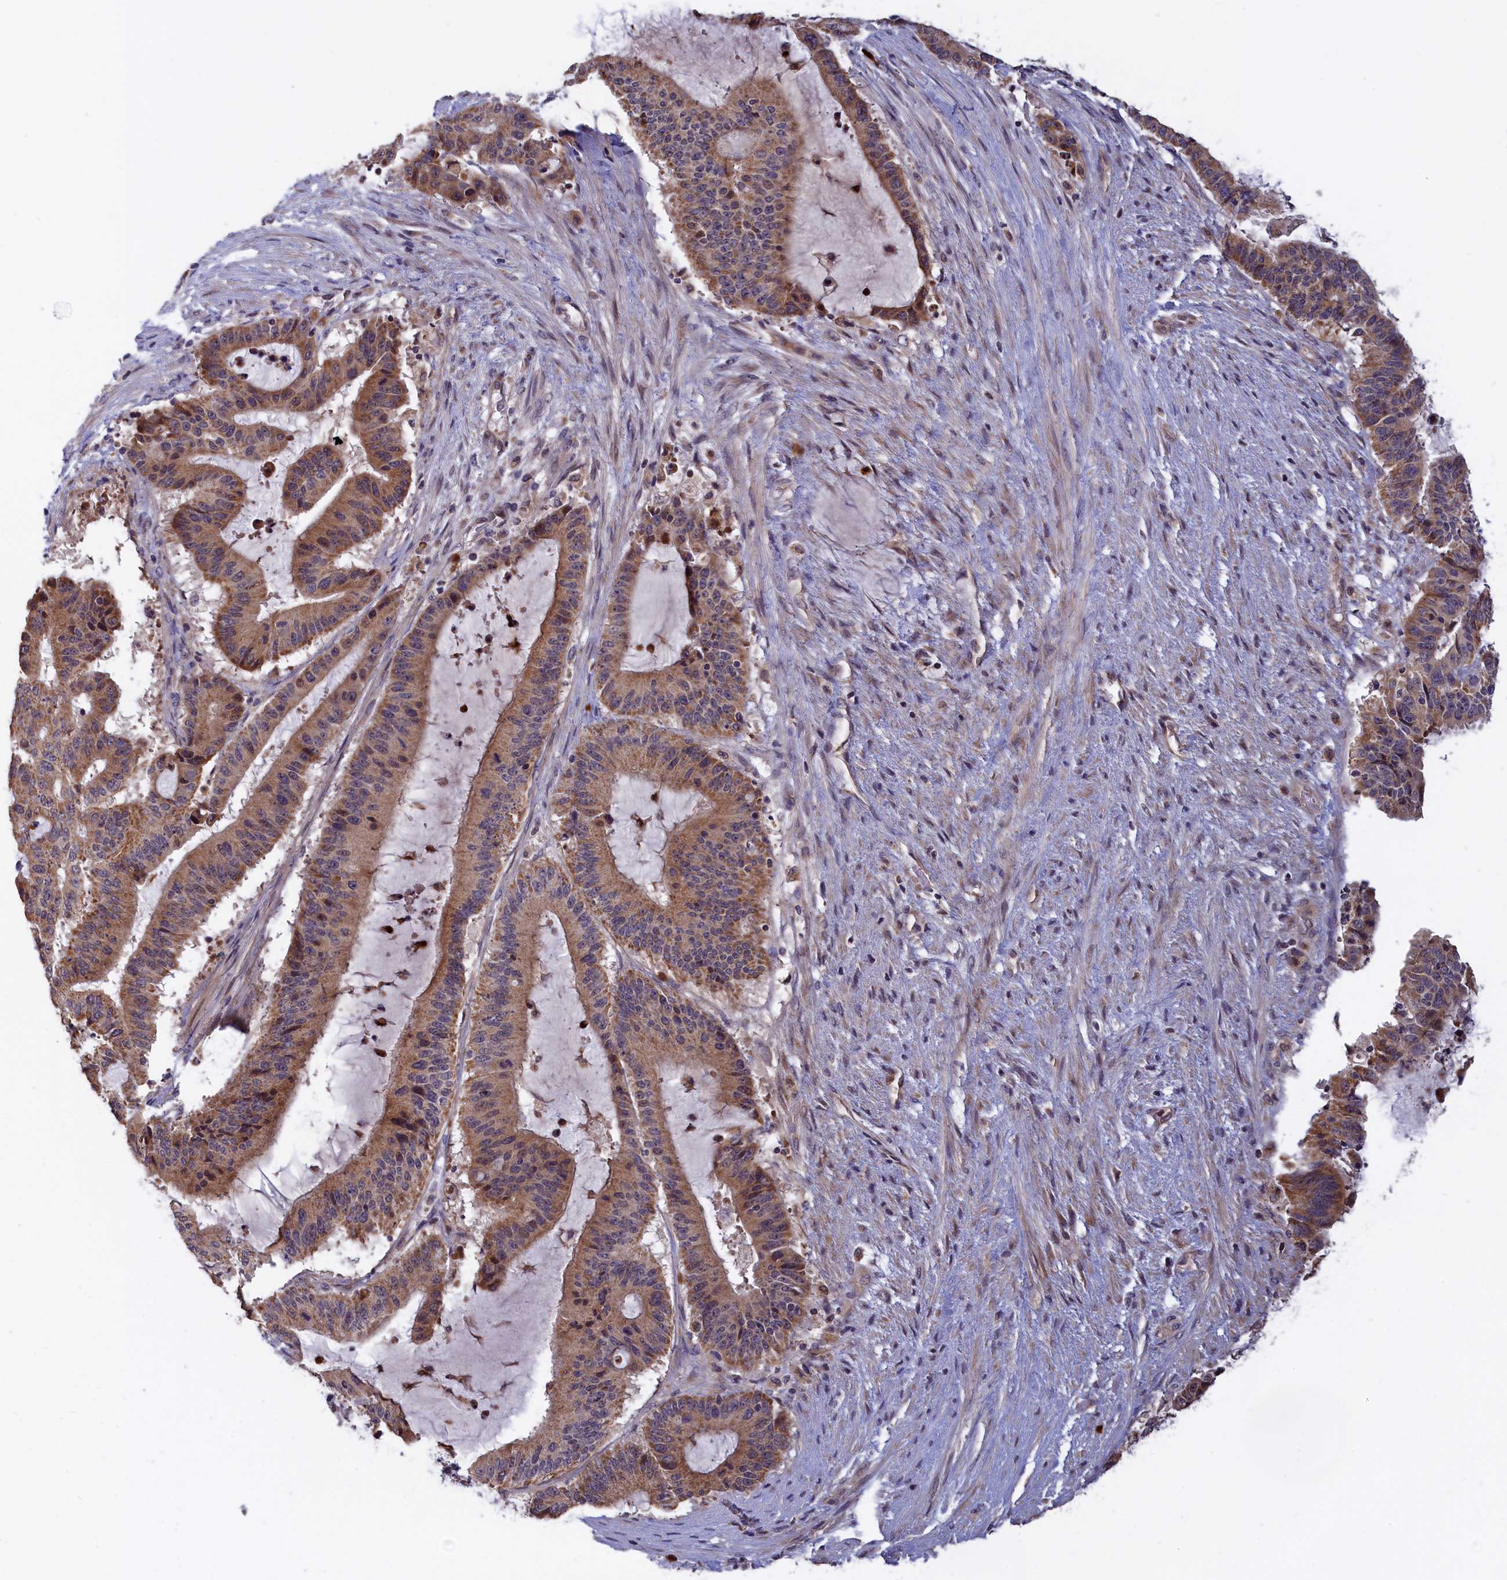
{"staining": {"intensity": "moderate", "quantity": ">75%", "location": "cytoplasmic/membranous"}, "tissue": "liver cancer", "cell_type": "Tumor cells", "image_type": "cancer", "snomed": [{"axis": "morphology", "description": "Normal tissue, NOS"}, {"axis": "morphology", "description": "Cholangiocarcinoma"}, {"axis": "topography", "description": "Liver"}, {"axis": "topography", "description": "Peripheral nerve tissue"}], "caption": "The immunohistochemical stain shows moderate cytoplasmic/membranous positivity in tumor cells of cholangiocarcinoma (liver) tissue. The protein is shown in brown color, while the nuclei are stained blue.", "gene": "EPB41L4B", "patient": {"sex": "female", "age": 73}}